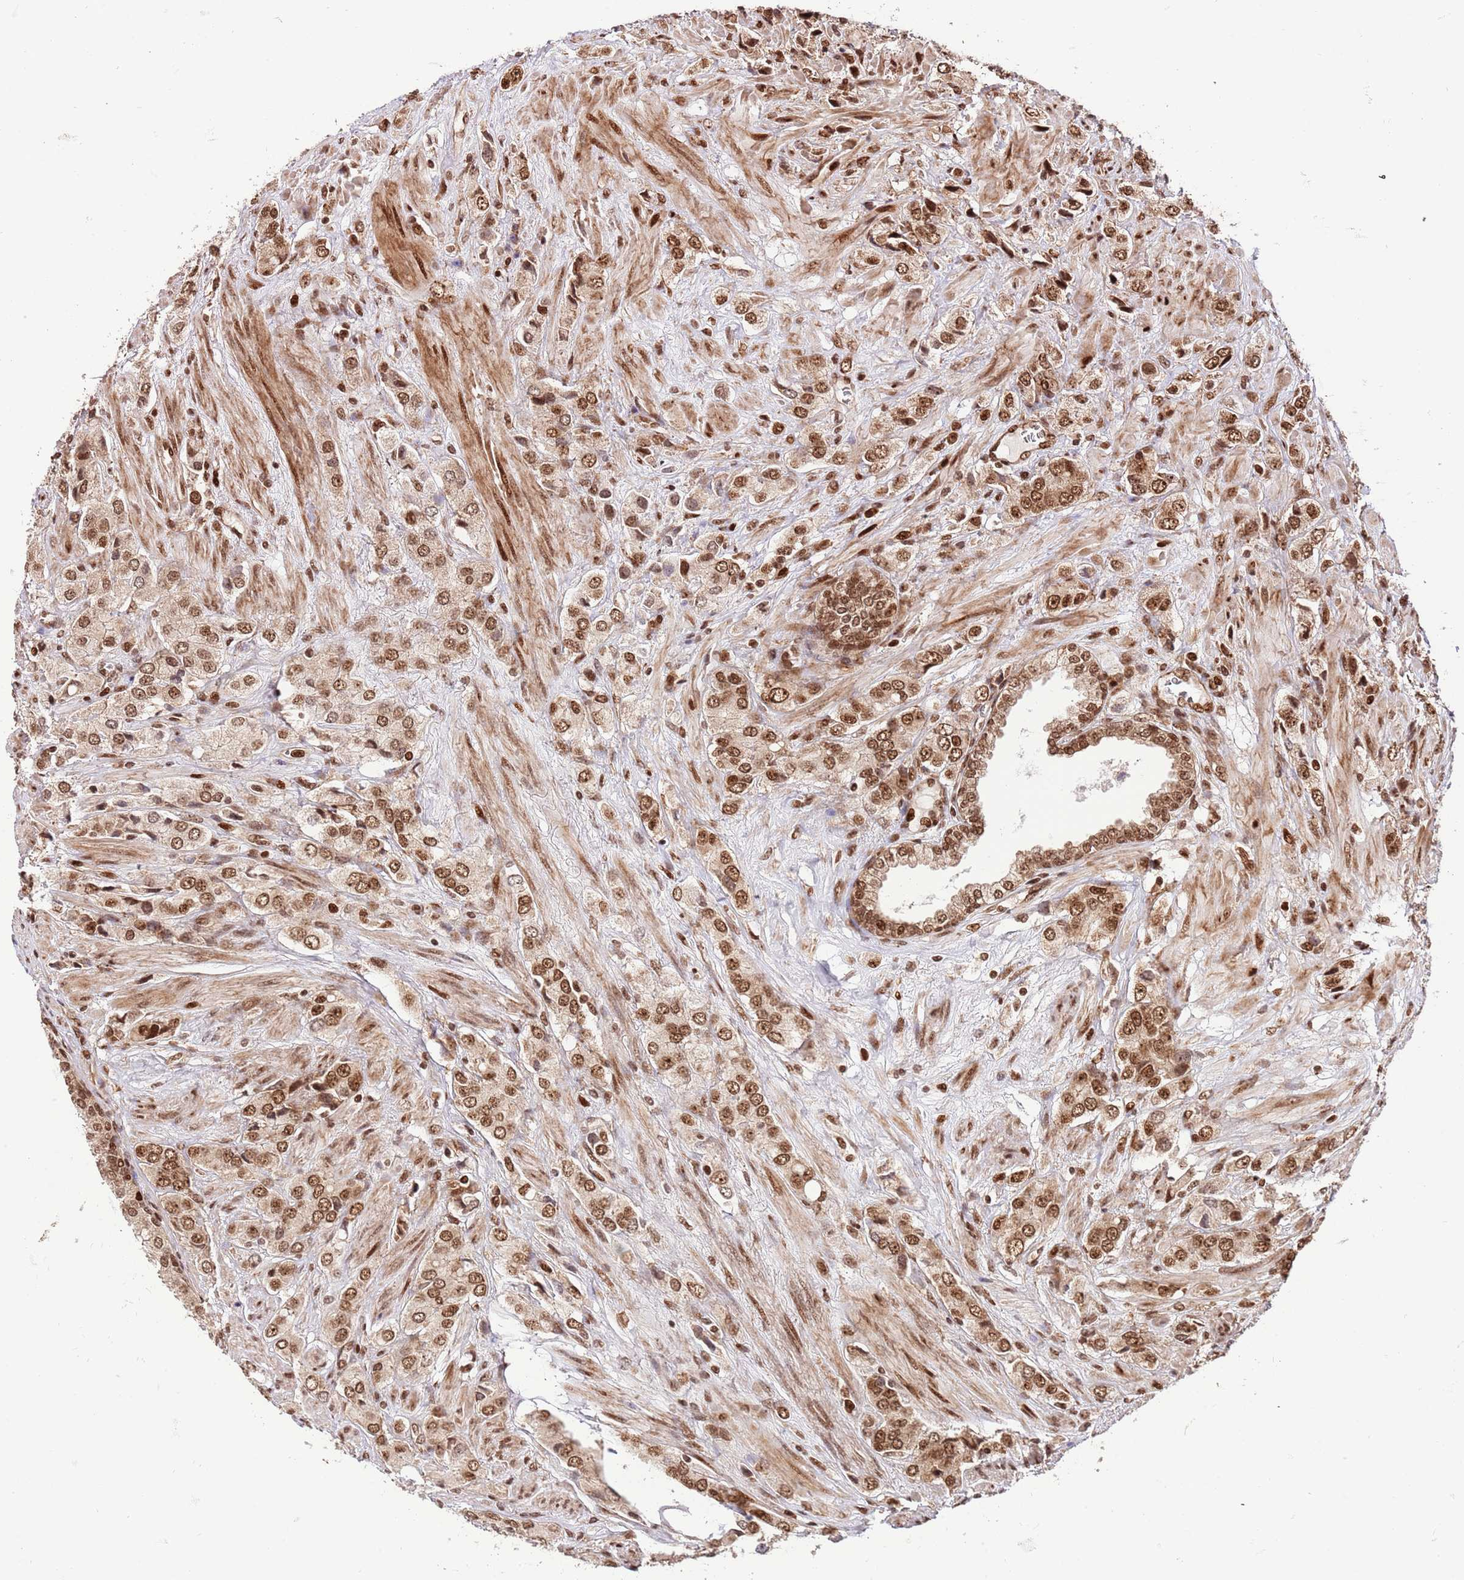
{"staining": {"intensity": "strong", "quantity": ">75%", "location": "nuclear"}, "tissue": "prostate cancer", "cell_type": "Tumor cells", "image_type": "cancer", "snomed": [{"axis": "morphology", "description": "Adenocarcinoma, High grade"}, {"axis": "topography", "description": "Prostate and seminal vesicle, NOS"}], "caption": "An immunohistochemistry histopathology image of neoplastic tissue is shown. Protein staining in brown labels strong nuclear positivity in adenocarcinoma (high-grade) (prostate) within tumor cells.", "gene": "RIF1", "patient": {"sex": "male", "age": 64}}